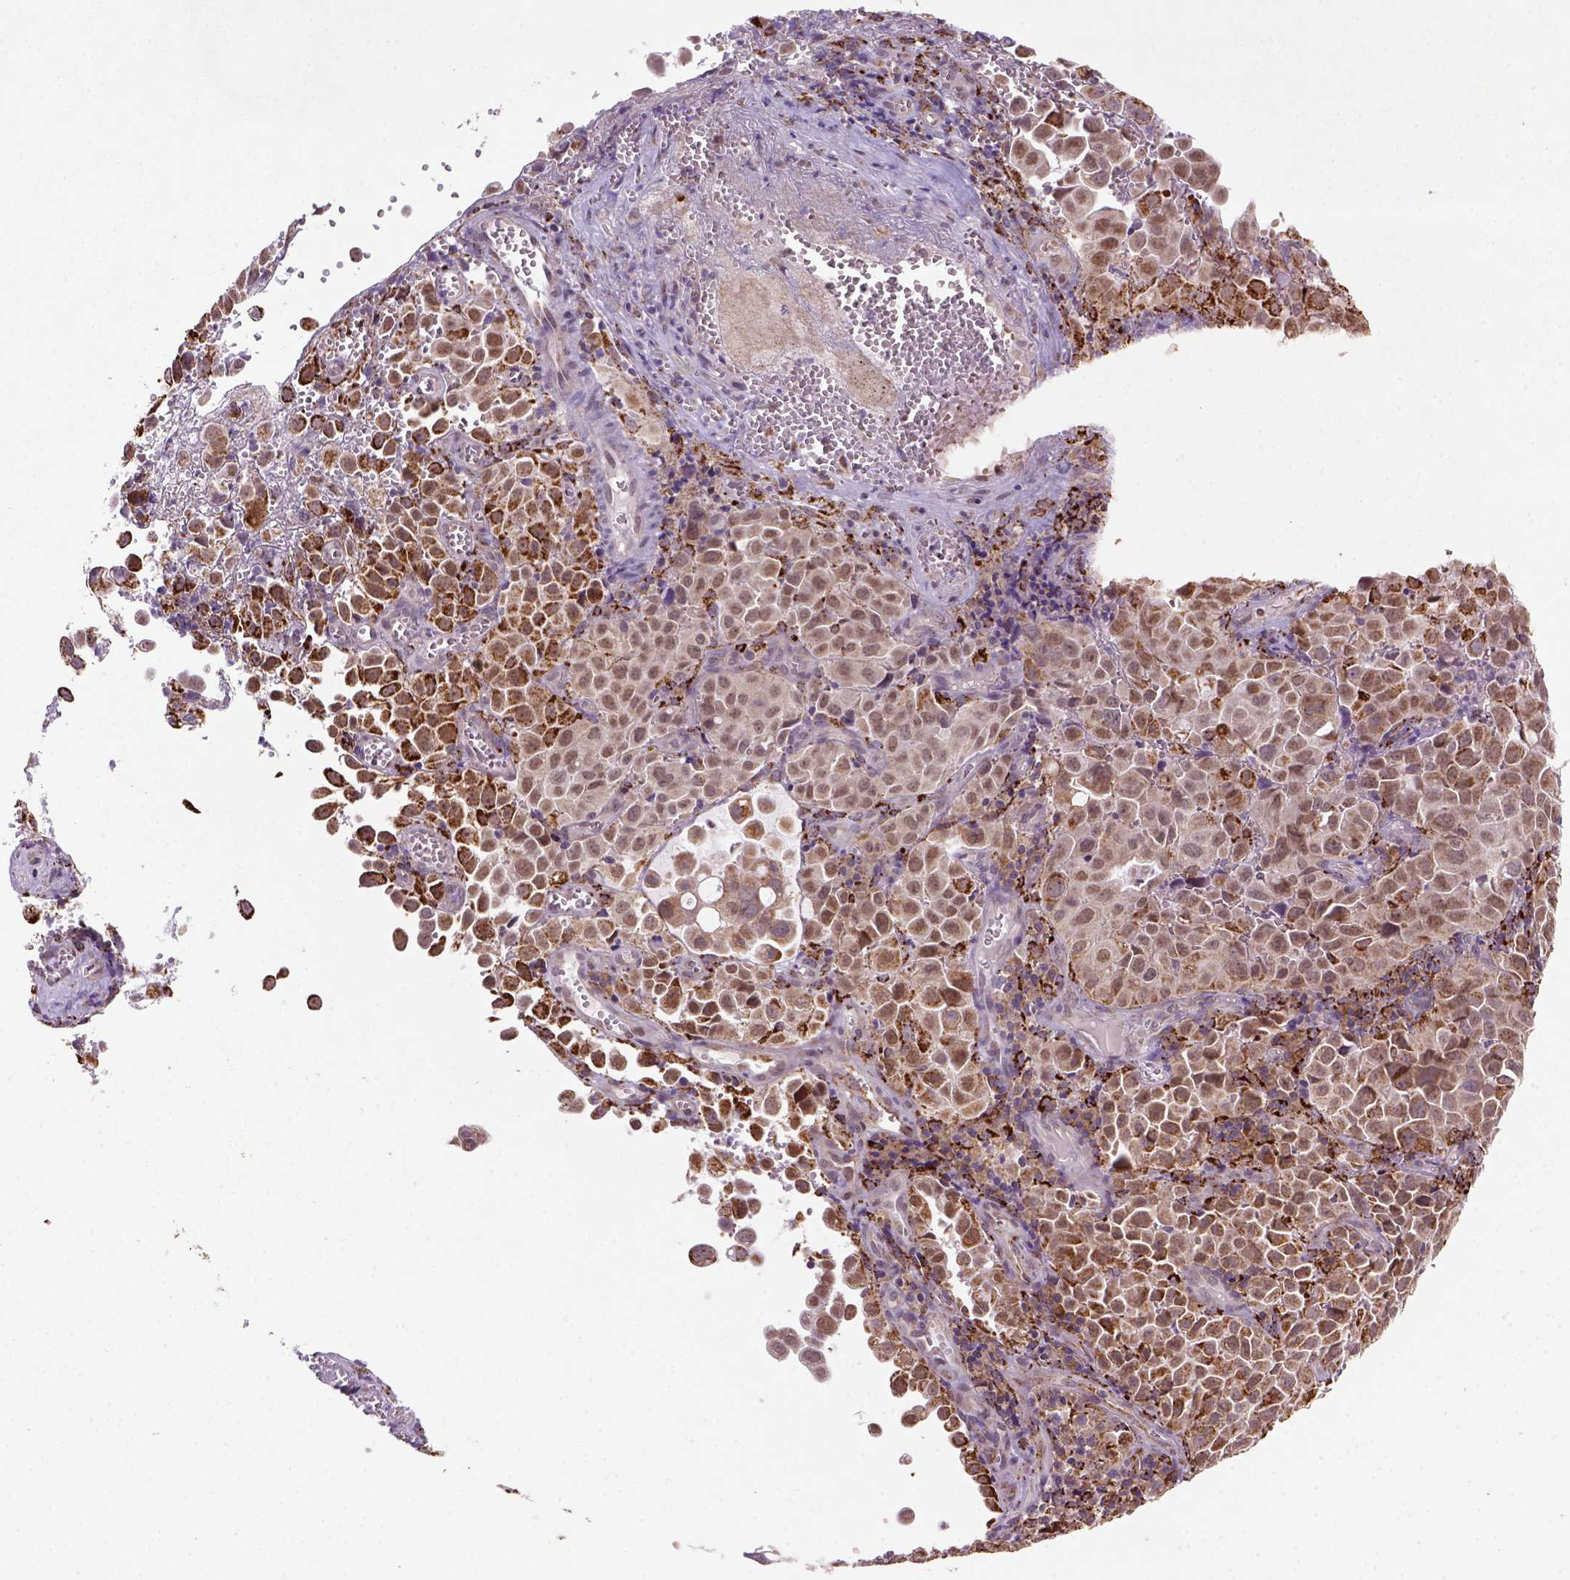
{"staining": {"intensity": "strong", "quantity": "<25%", "location": "cytoplasmic/membranous"}, "tissue": "cervical cancer", "cell_type": "Tumor cells", "image_type": "cancer", "snomed": [{"axis": "morphology", "description": "Squamous cell carcinoma, NOS"}, {"axis": "topography", "description": "Cervix"}], "caption": "Strong cytoplasmic/membranous protein expression is appreciated in approximately <25% of tumor cells in cervical cancer (squamous cell carcinoma). The protein of interest is shown in brown color, while the nuclei are stained blue.", "gene": "FZD7", "patient": {"sex": "female", "age": 55}}